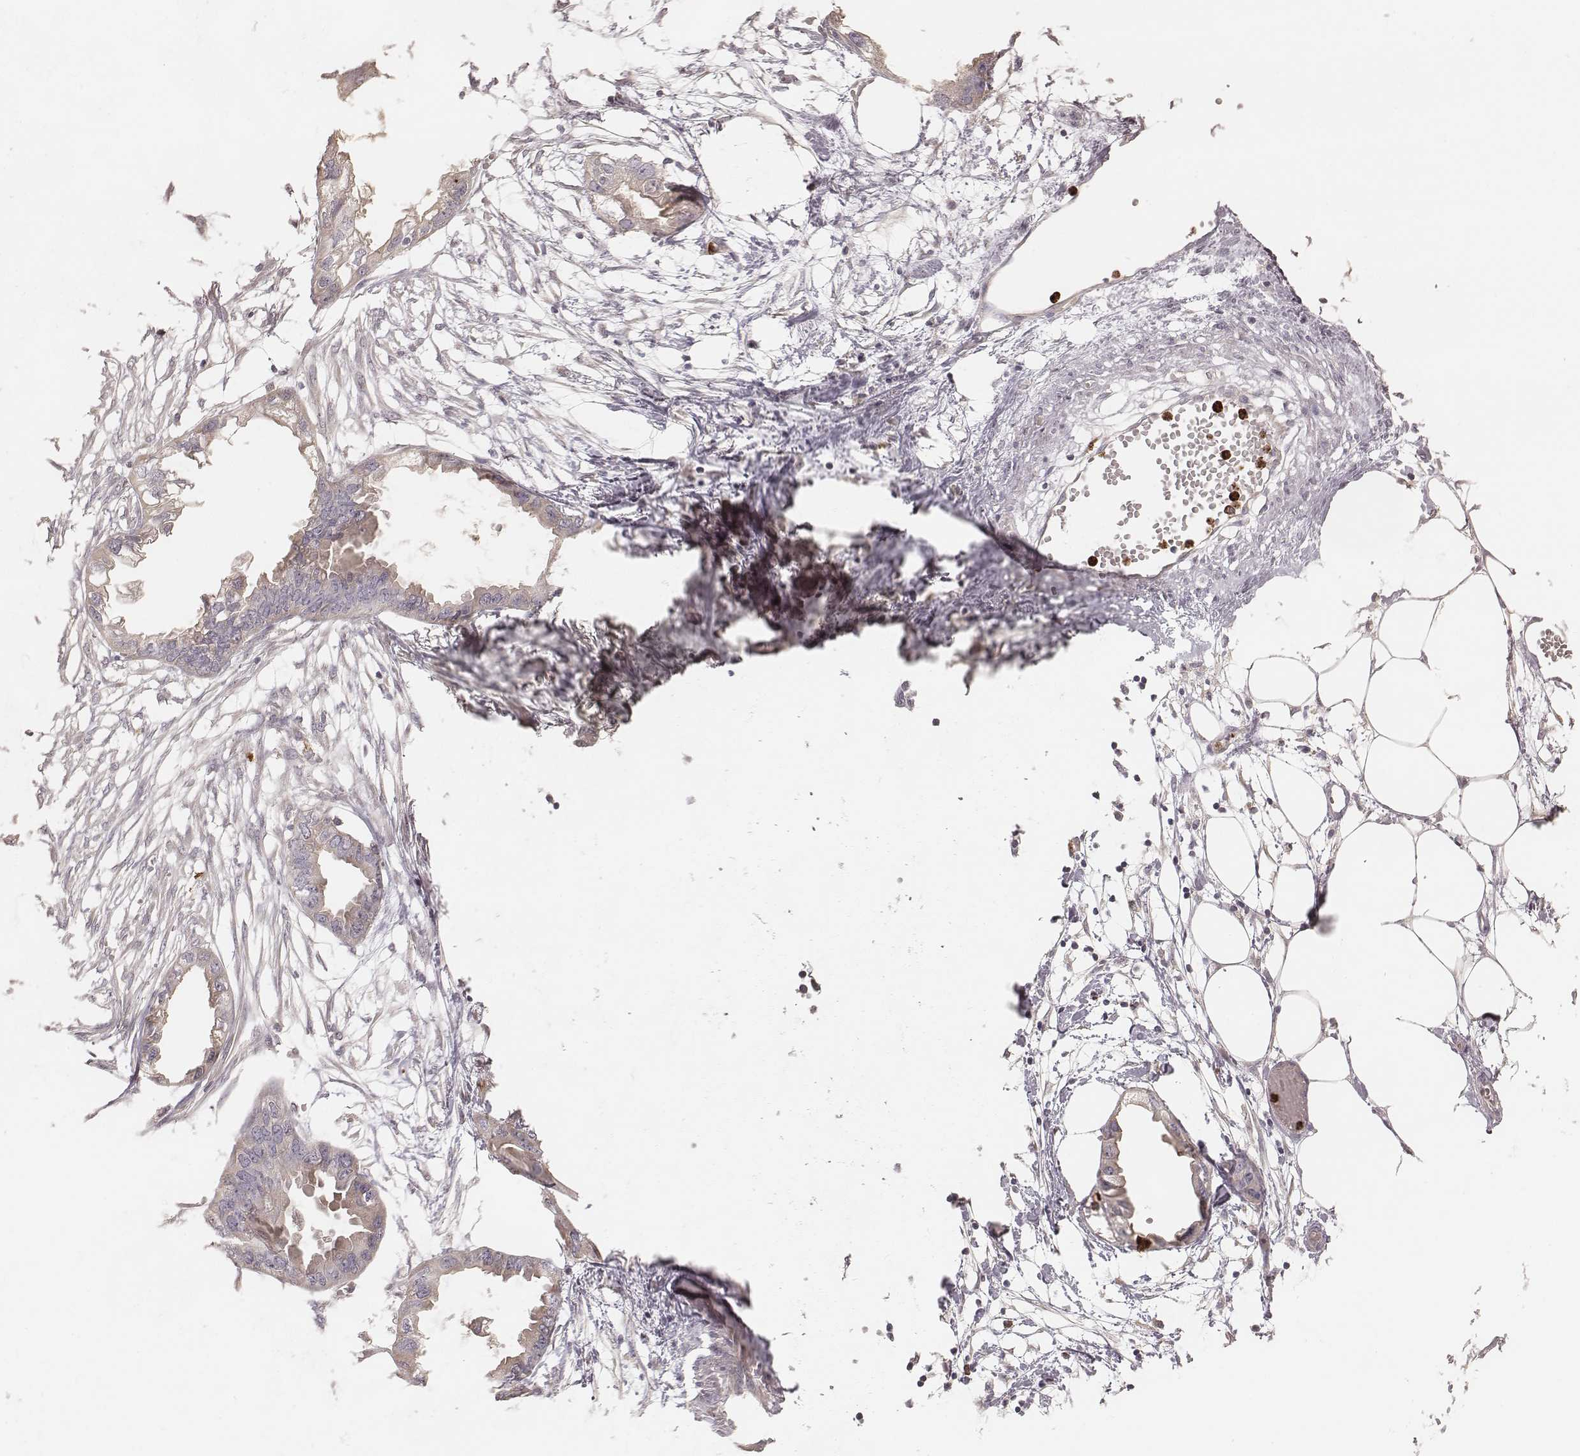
{"staining": {"intensity": "negative", "quantity": "none", "location": "none"}, "tissue": "endometrial cancer", "cell_type": "Tumor cells", "image_type": "cancer", "snomed": [{"axis": "morphology", "description": "Adenocarcinoma, NOS"}, {"axis": "morphology", "description": "Adenocarcinoma, metastatic, NOS"}, {"axis": "topography", "description": "Adipose tissue"}, {"axis": "topography", "description": "Endometrium"}], "caption": "IHC photomicrograph of endometrial cancer stained for a protein (brown), which exhibits no positivity in tumor cells.", "gene": "ABCA7", "patient": {"sex": "female", "age": 67}}